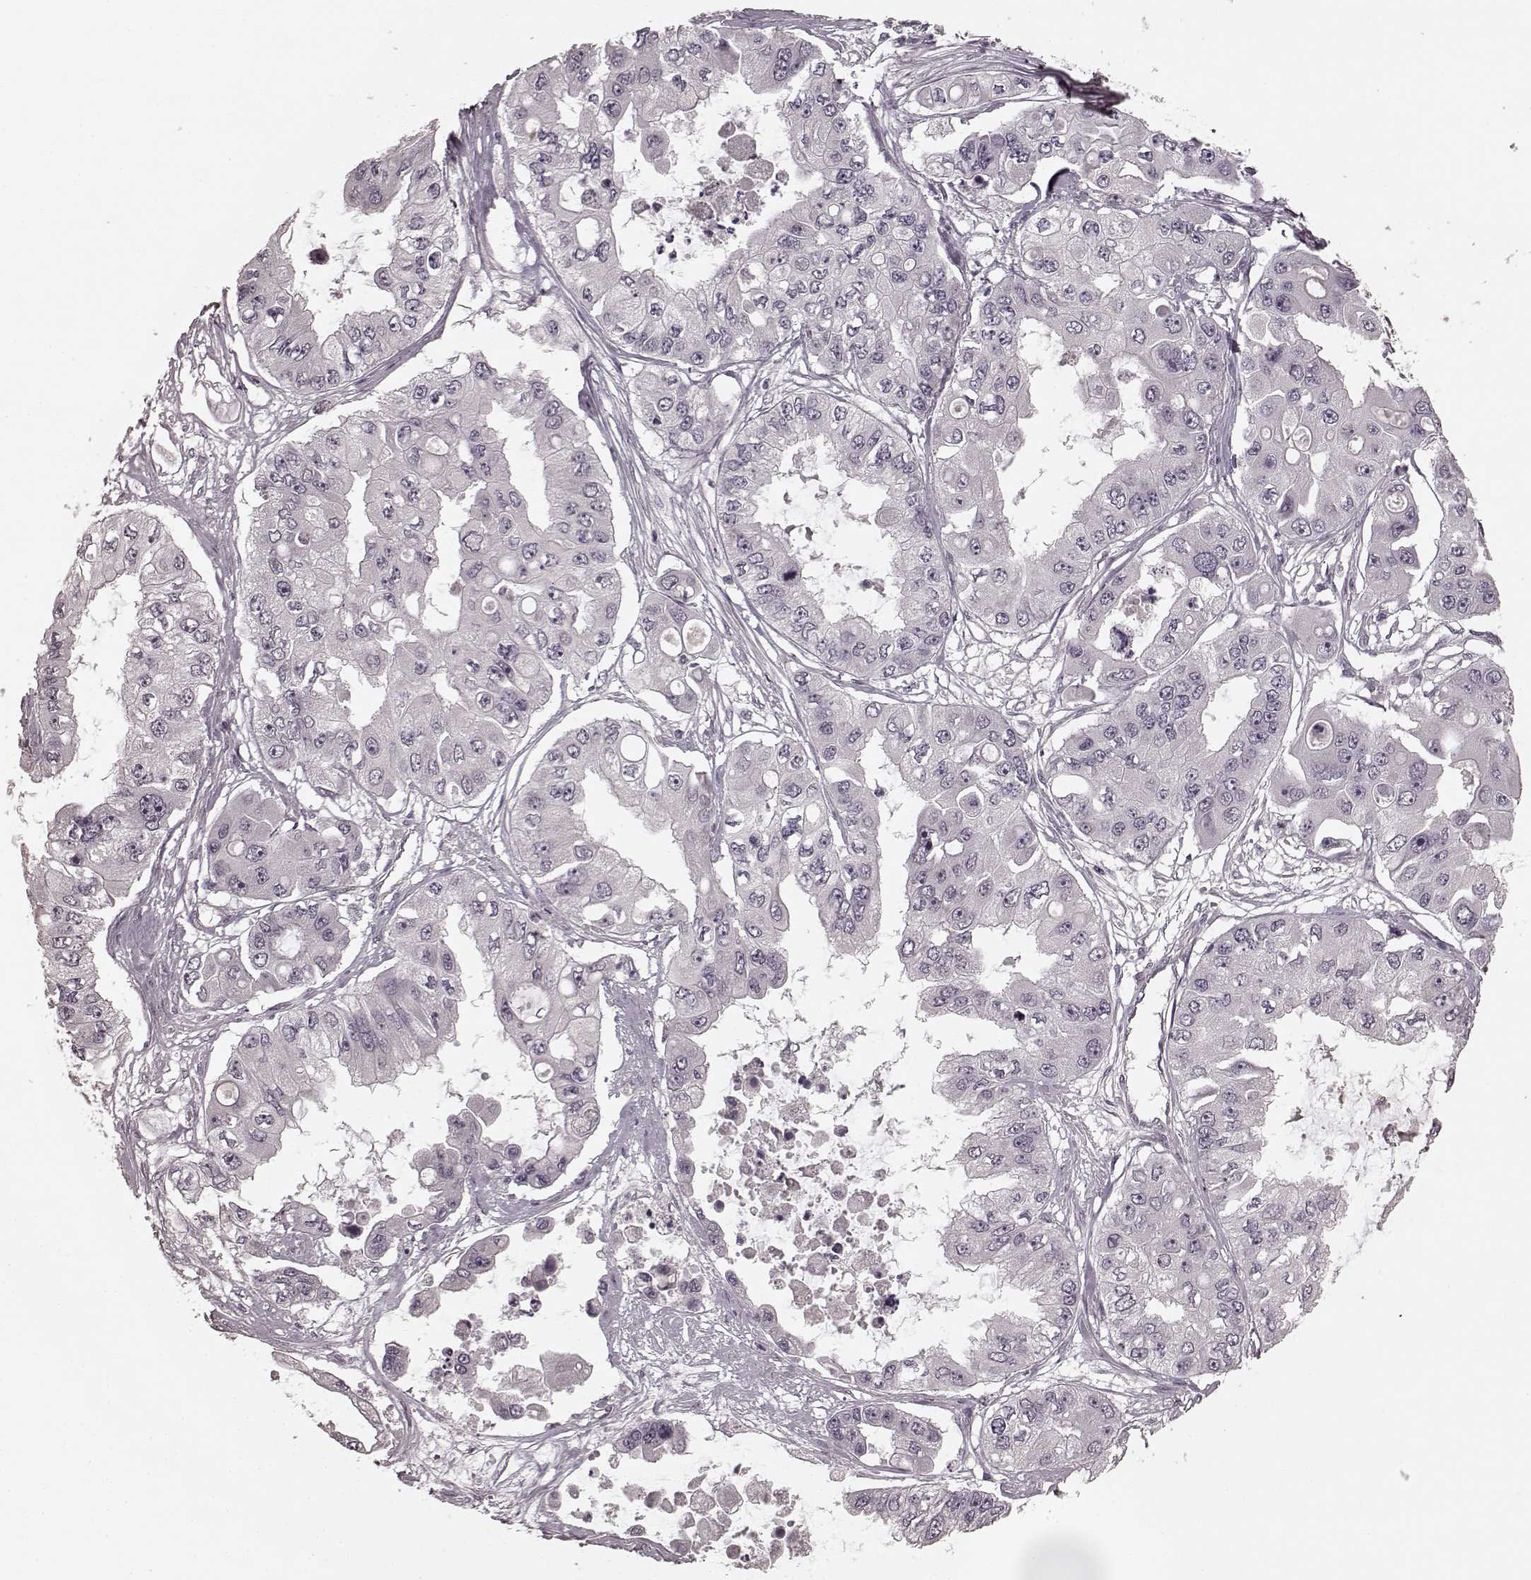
{"staining": {"intensity": "negative", "quantity": "none", "location": "none"}, "tissue": "ovarian cancer", "cell_type": "Tumor cells", "image_type": "cancer", "snomed": [{"axis": "morphology", "description": "Cystadenocarcinoma, serous, NOS"}, {"axis": "topography", "description": "Ovary"}], "caption": "Serous cystadenocarcinoma (ovarian) was stained to show a protein in brown. There is no significant staining in tumor cells. The staining was performed using DAB (3,3'-diaminobenzidine) to visualize the protein expression in brown, while the nuclei were stained in blue with hematoxylin (Magnification: 20x).", "gene": "PRKCE", "patient": {"sex": "female", "age": 56}}